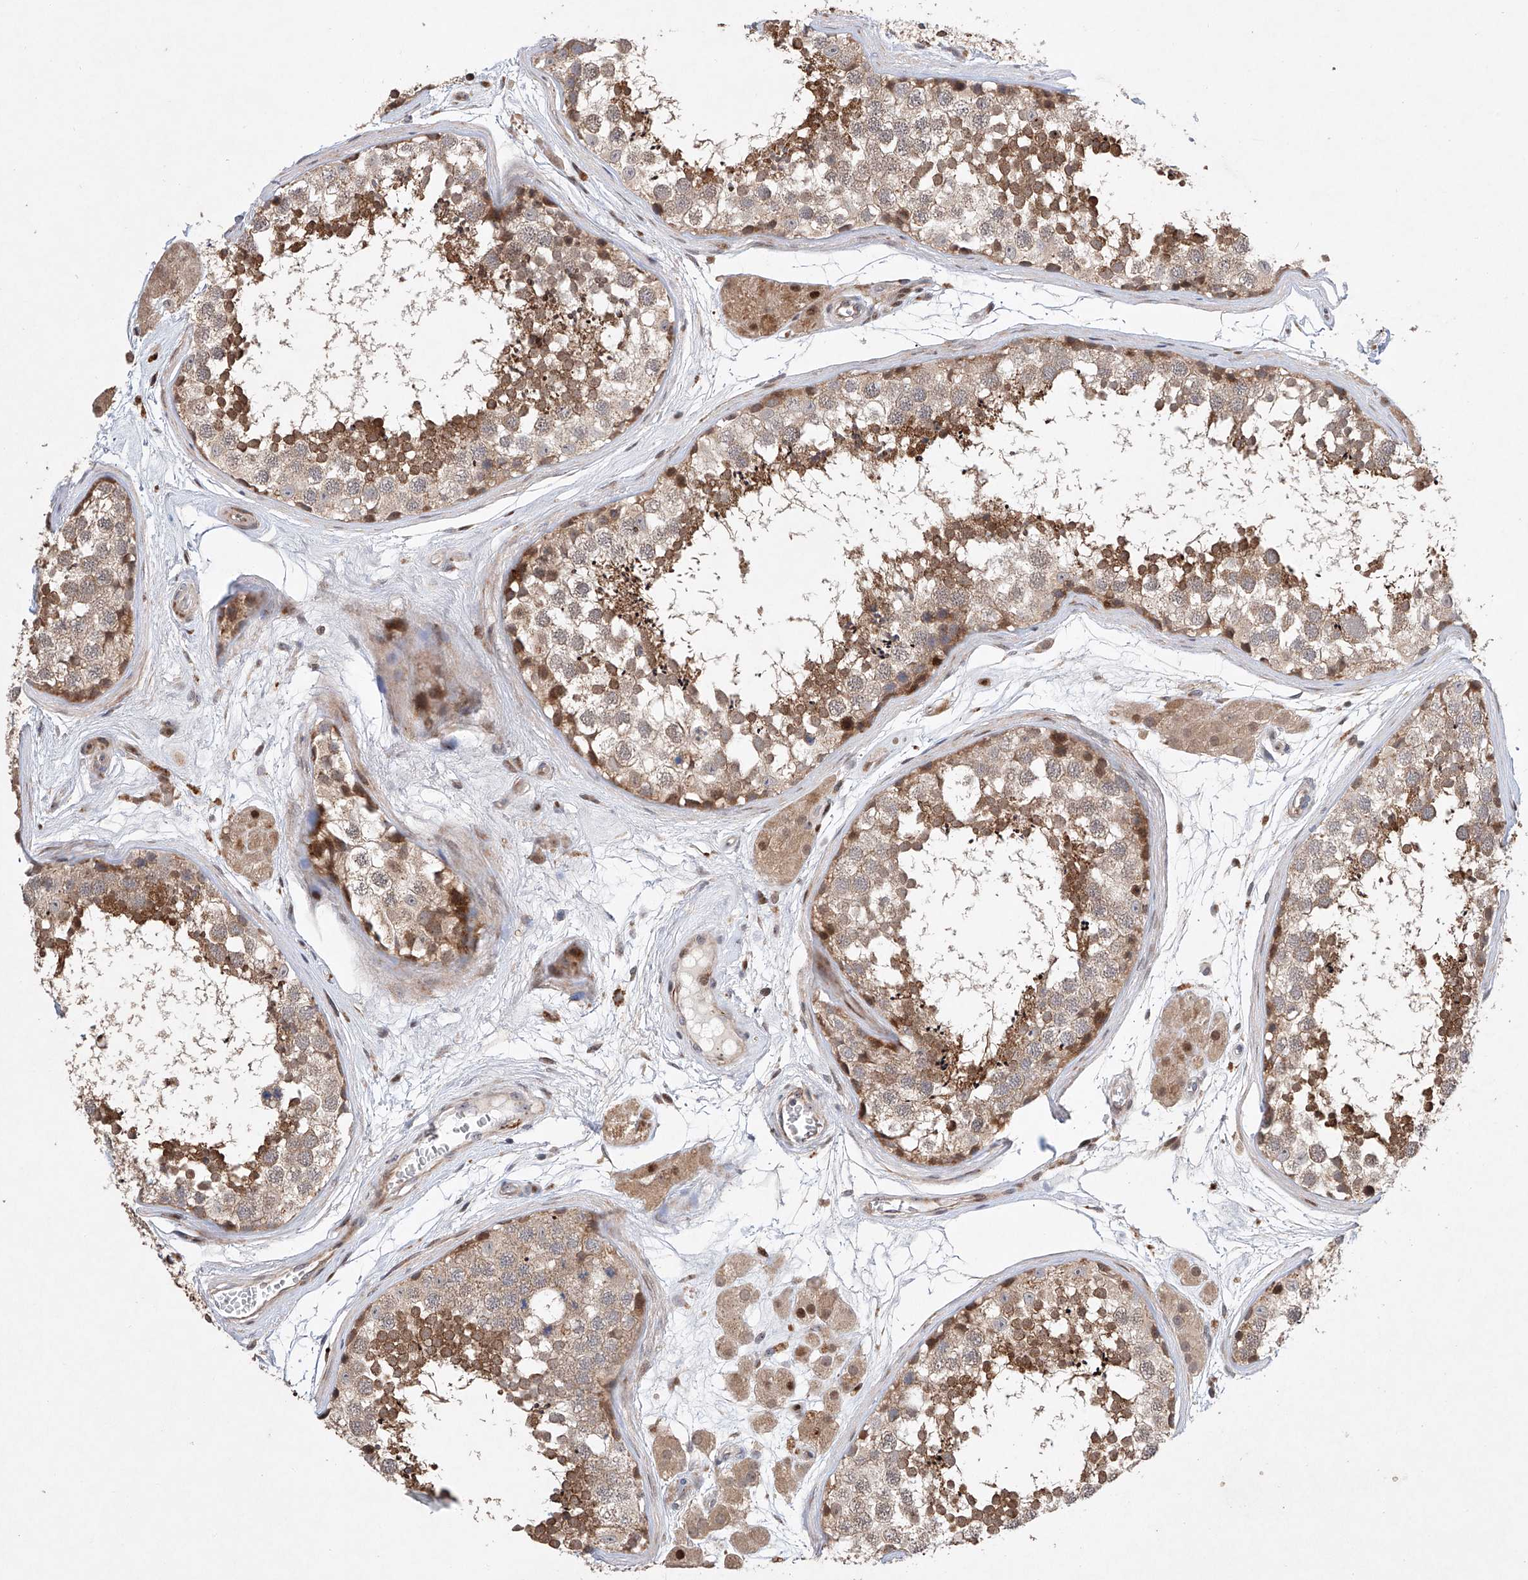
{"staining": {"intensity": "moderate", "quantity": "<25%", "location": "cytoplasmic/membranous"}, "tissue": "testis", "cell_type": "Cells in seminiferous ducts", "image_type": "normal", "snomed": [{"axis": "morphology", "description": "Normal tissue, NOS"}, {"axis": "topography", "description": "Testis"}], "caption": "Immunohistochemical staining of normal testis displays moderate cytoplasmic/membranous protein expression in approximately <25% of cells in seminiferous ducts. The protein of interest is shown in brown color, while the nuclei are stained blue.", "gene": "AFG1L", "patient": {"sex": "male", "age": 56}}